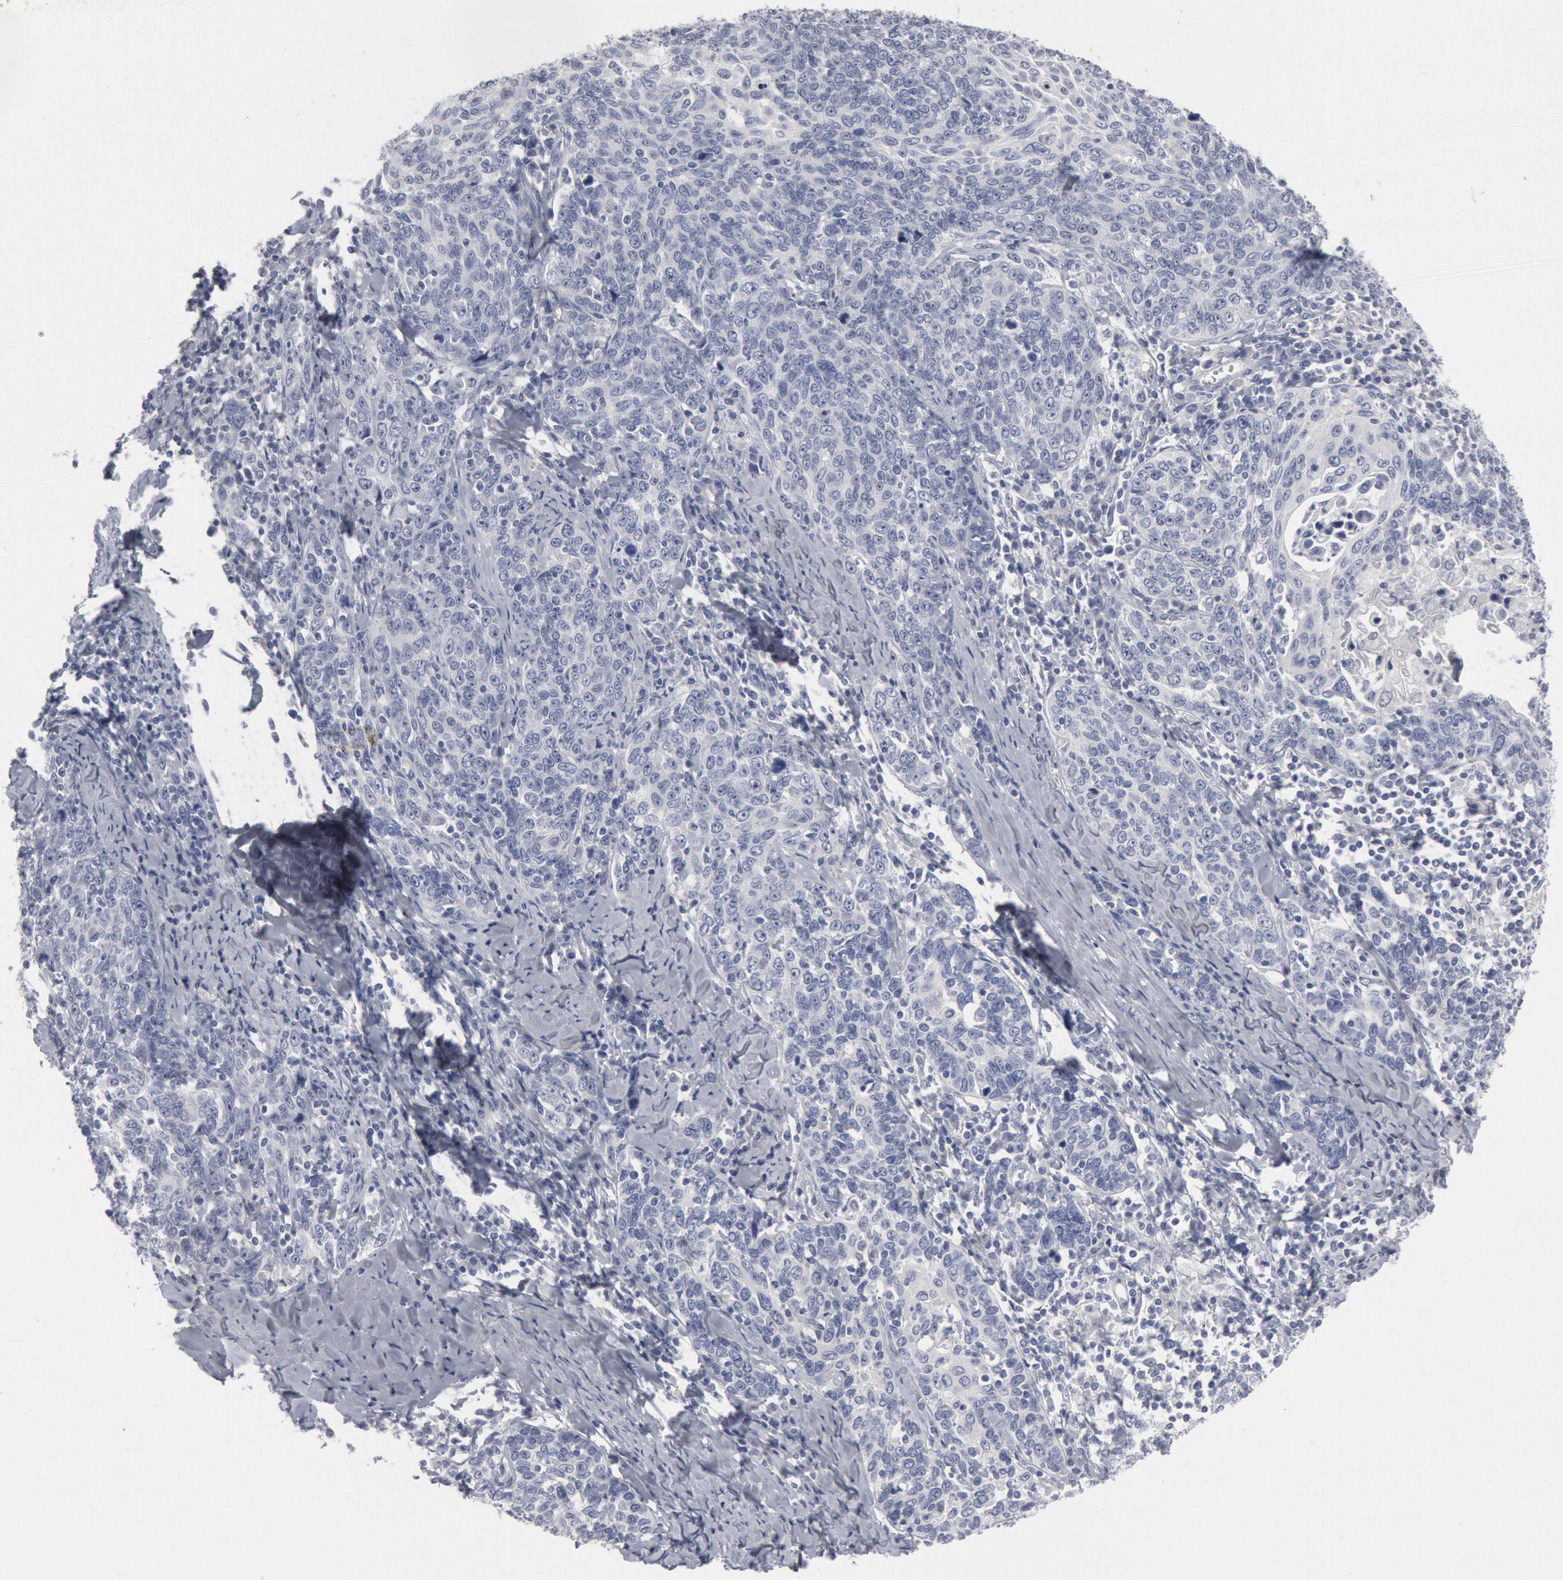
{"staining": {"intensity": "negative", "quantity": "none", "location": "none"}, "tissue": "cervical cancer", "cell_type": "Tumor cells", "image_type": "cancer", "snomed": [{"axis": "morphology", "description": "Squamous cell carcinoma, NOS"}, {"axis": "topography", "description": "Cervix"}], "caption": "A micrograph of human cervical squamous cell carcinoma is negative for staining in tumor cells.", "gene": "DMC1", "patient": {"sex": "female", "age": 41}}